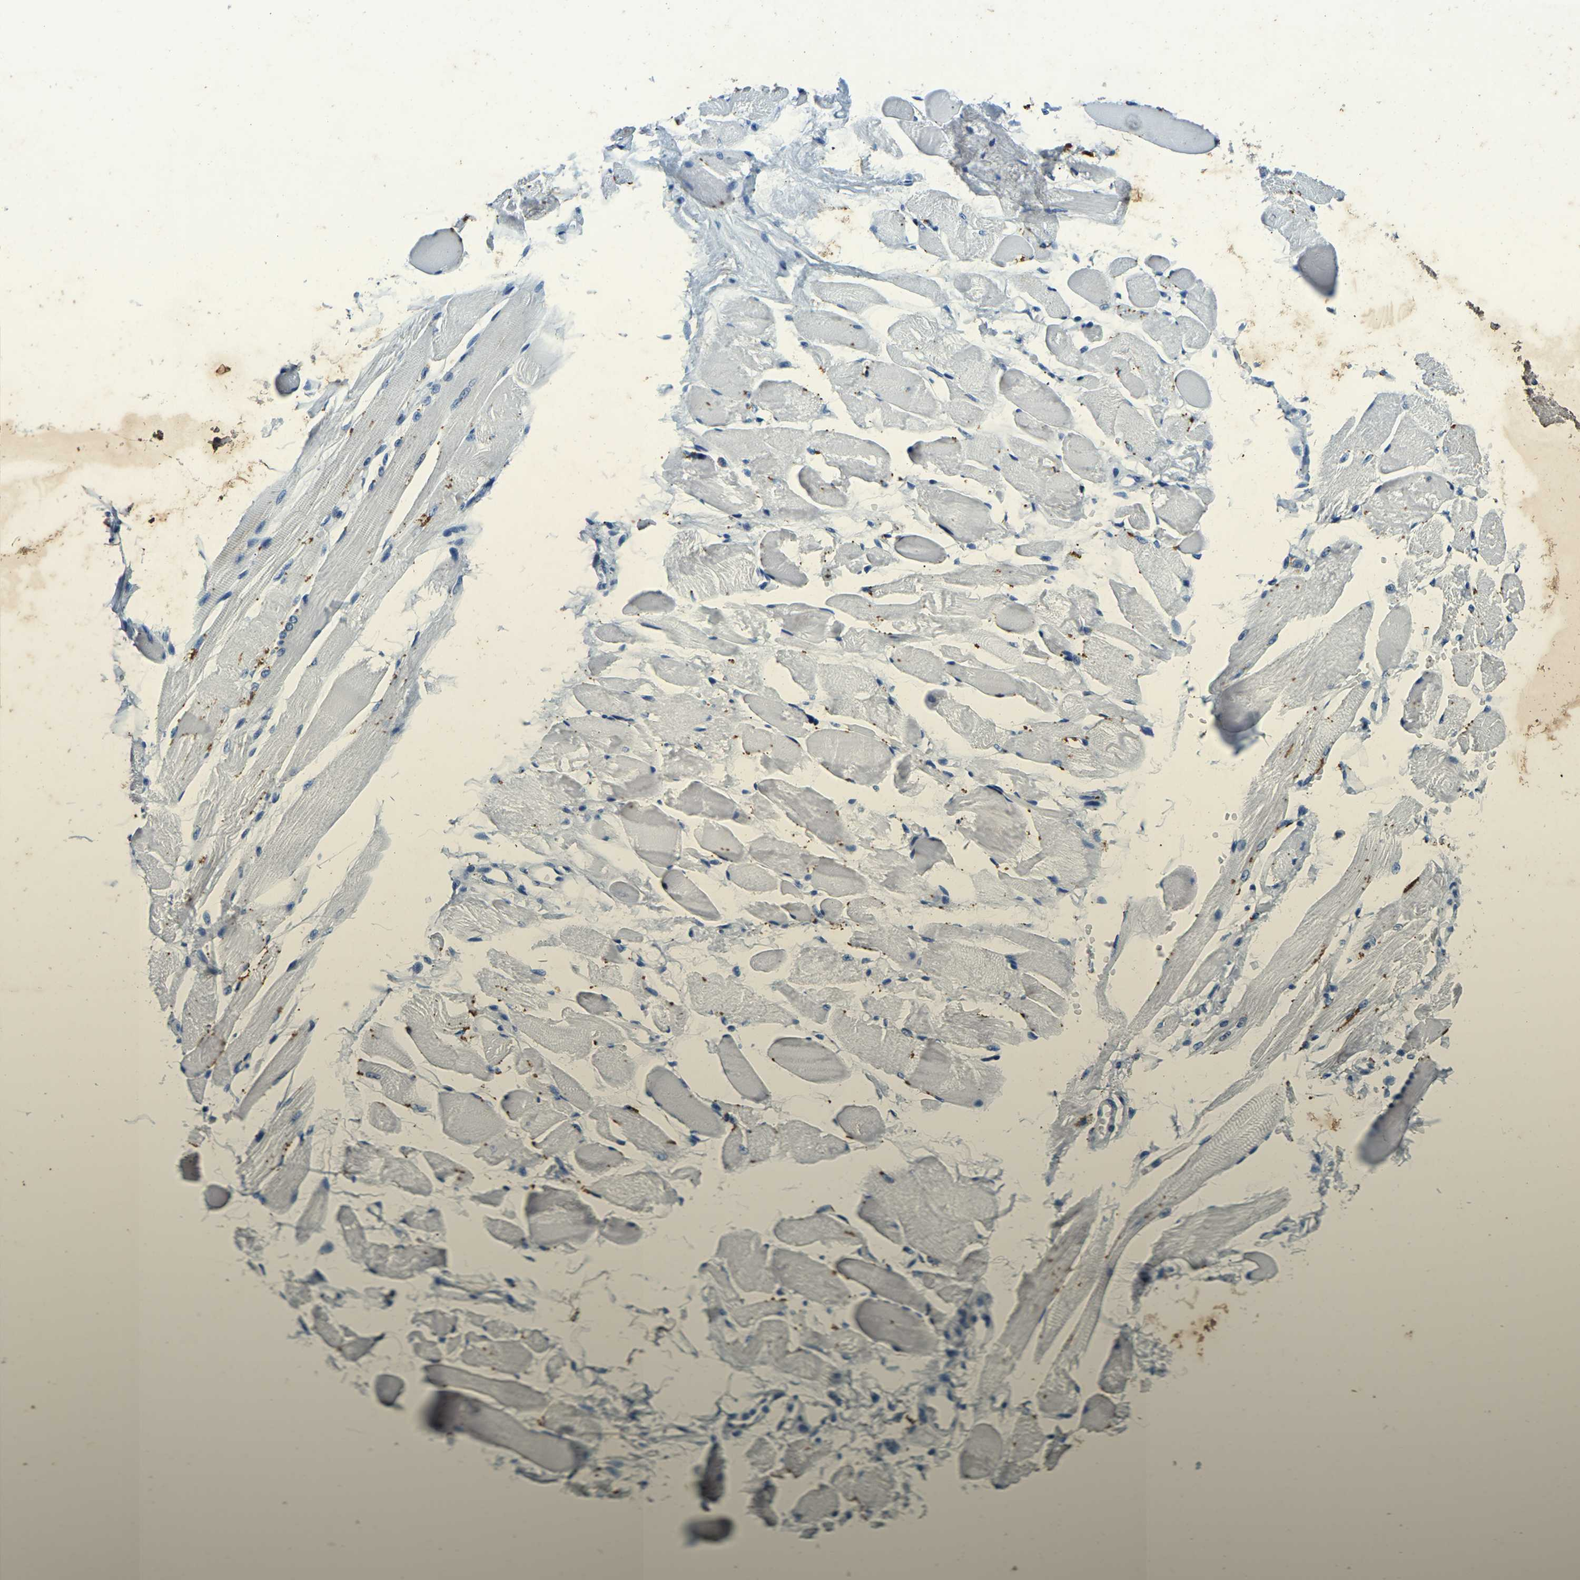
{"staining": {"intensity": "negative", "quantity": "none", "location": "none"}, "tissue": "skeletal muscle", "cell_type": "Myocytes", "image_type": "normal", "snomed": [{"axis": "morphology", "description": "Normal tissue, NOS"}, {"axis": "topography", "description": "Skeletal muscle"}, {"axis": "topography", "description": "Peripheral nerve tissue"}], "caption": "This is an immunohistochemistry (IHC) image of normal human skeletal muscle. There is no expression in myocytes.", "gene": "UBN2", "patient": {"sex": "female", "age": 84}}